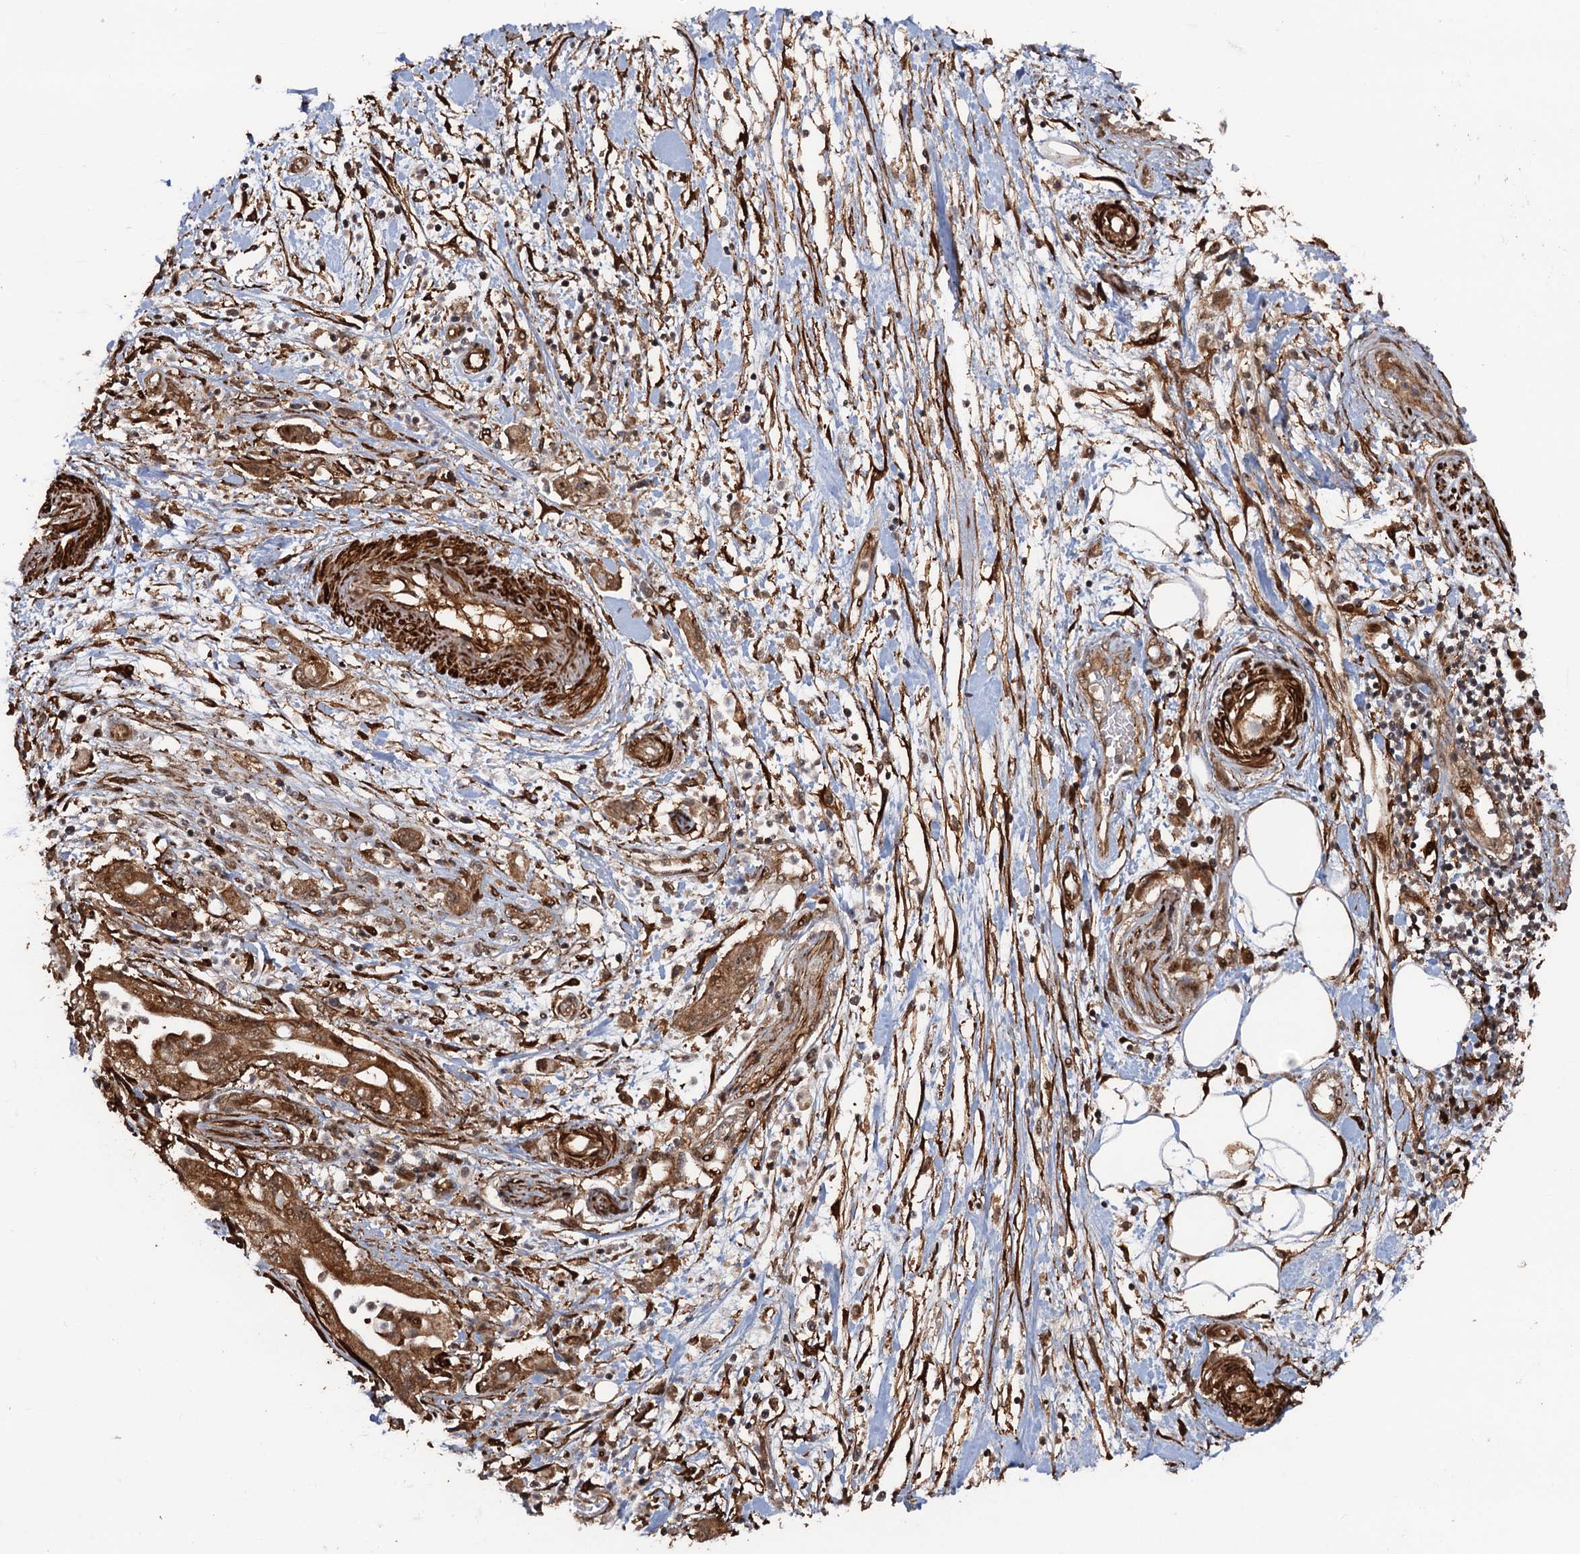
{"staining": {"intensity": "moderate", "quantity": ">75%", "location": "cytoplasmic/membranous,nuclear"}, "tissue": "pancreatic cancer", "cell_type": "Tumor cells", "image_type": "cancer", "snomed": [{"axis": "morphology", "description": "Adenocarcinoma, NOS"}, {"axis": "topography", "description": "Pancreas"}], "caption": "Pancreatic adenocarcinoma stained with DAB IHC exhibits medium levels of moderate cytoplasmic/membranous and nuclear positivity in approximately >75% of tumor cells.", "gene": "SNRNP25", "patient": {"sex": "female", "age": 73}}